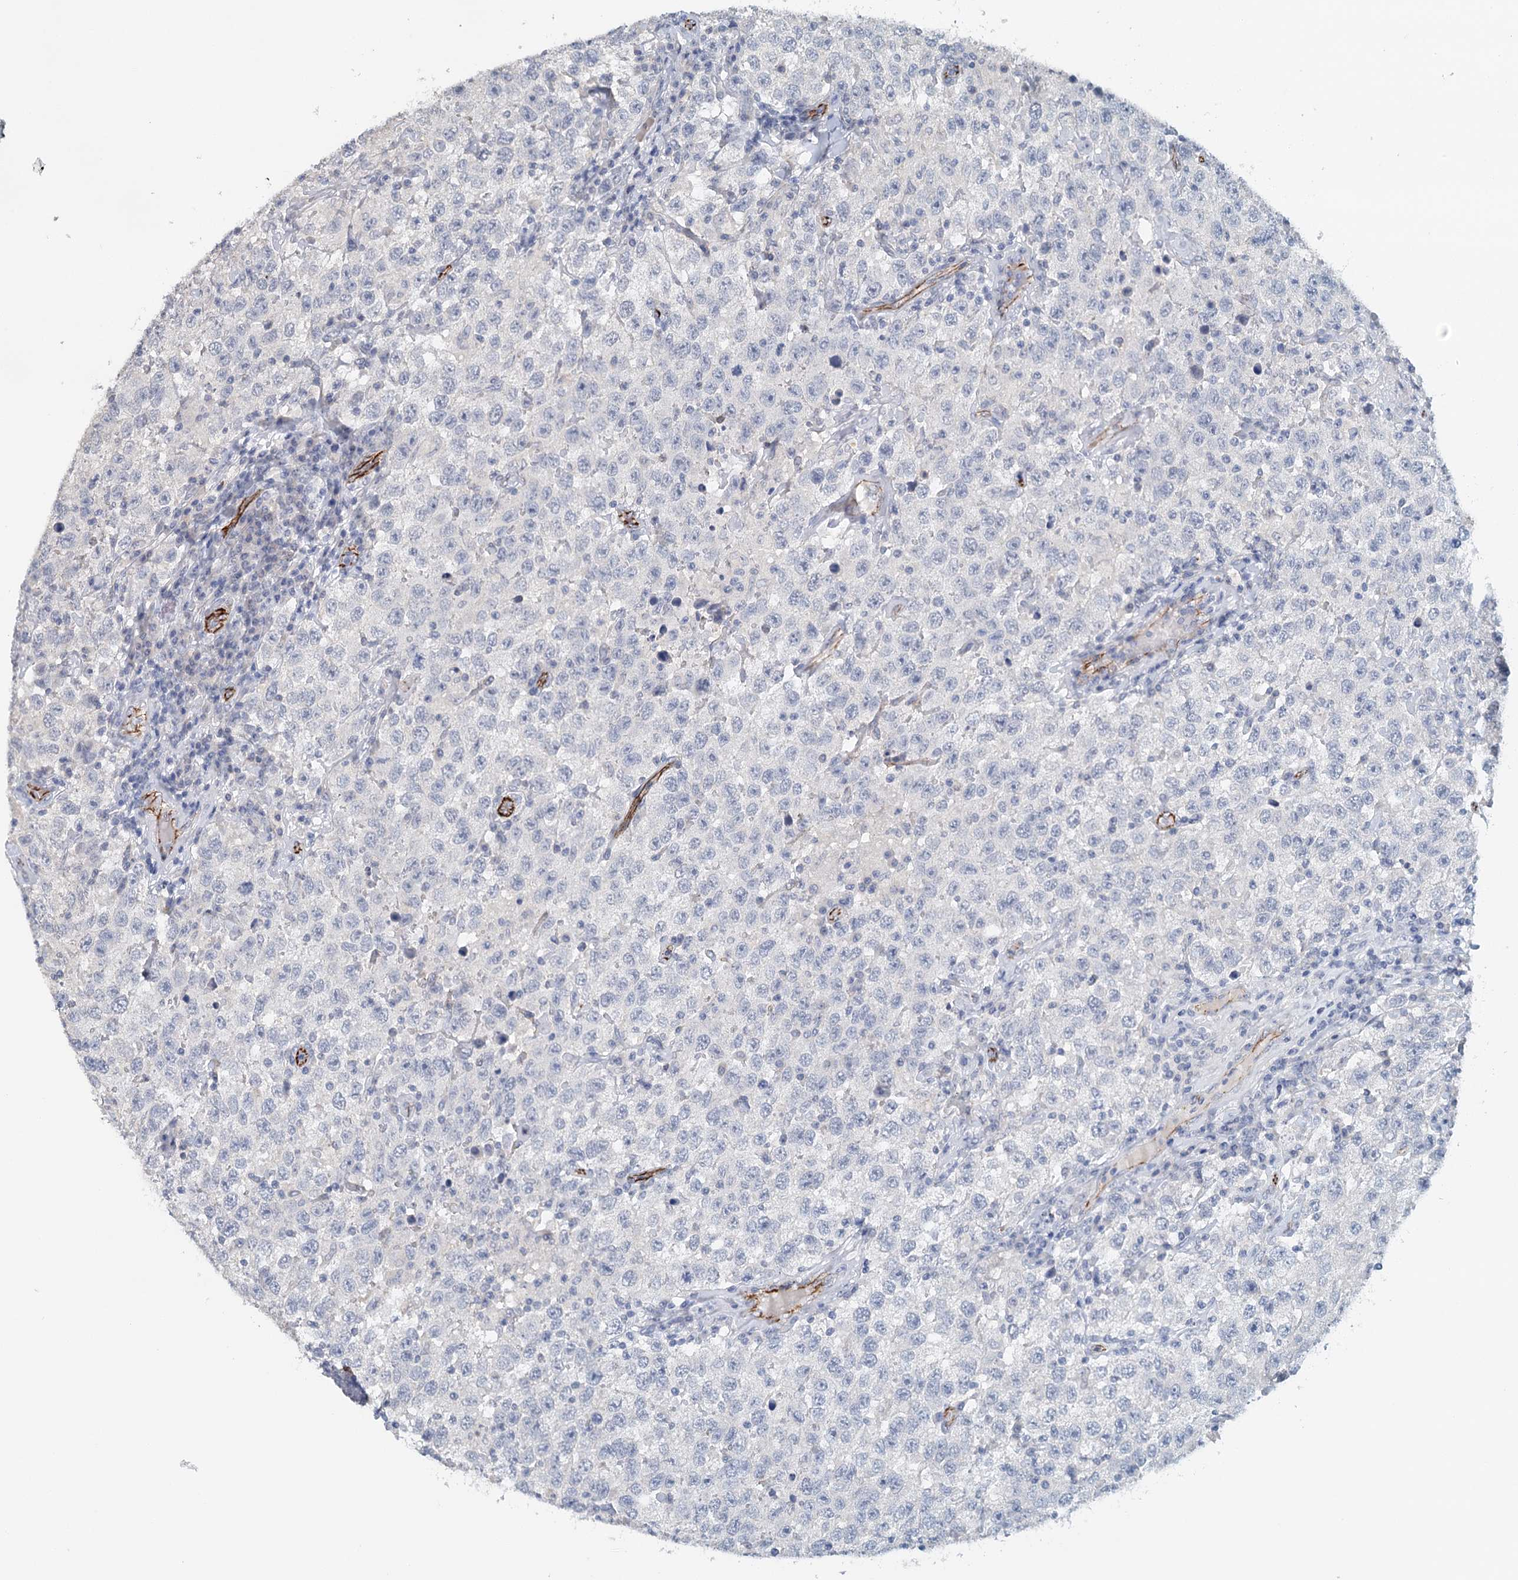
{"staining": {"intensity": "negative", "quantity": "none", "location": "none"}, "tissue": "testis cancer", "cell_type": "Tumor cells", "image_type": "cancer", "snomed": [{"axis": "morphology", "description": "Seminoma, NOS"}, {"axis": "topography", "description": "Testis"}], "caption": "A histopathology image of testis cancer stained for a protein exhibits no brown staining in tumor cells.", "gene": "SYNPO", "patient": {"sex": "male", "age": 41}}